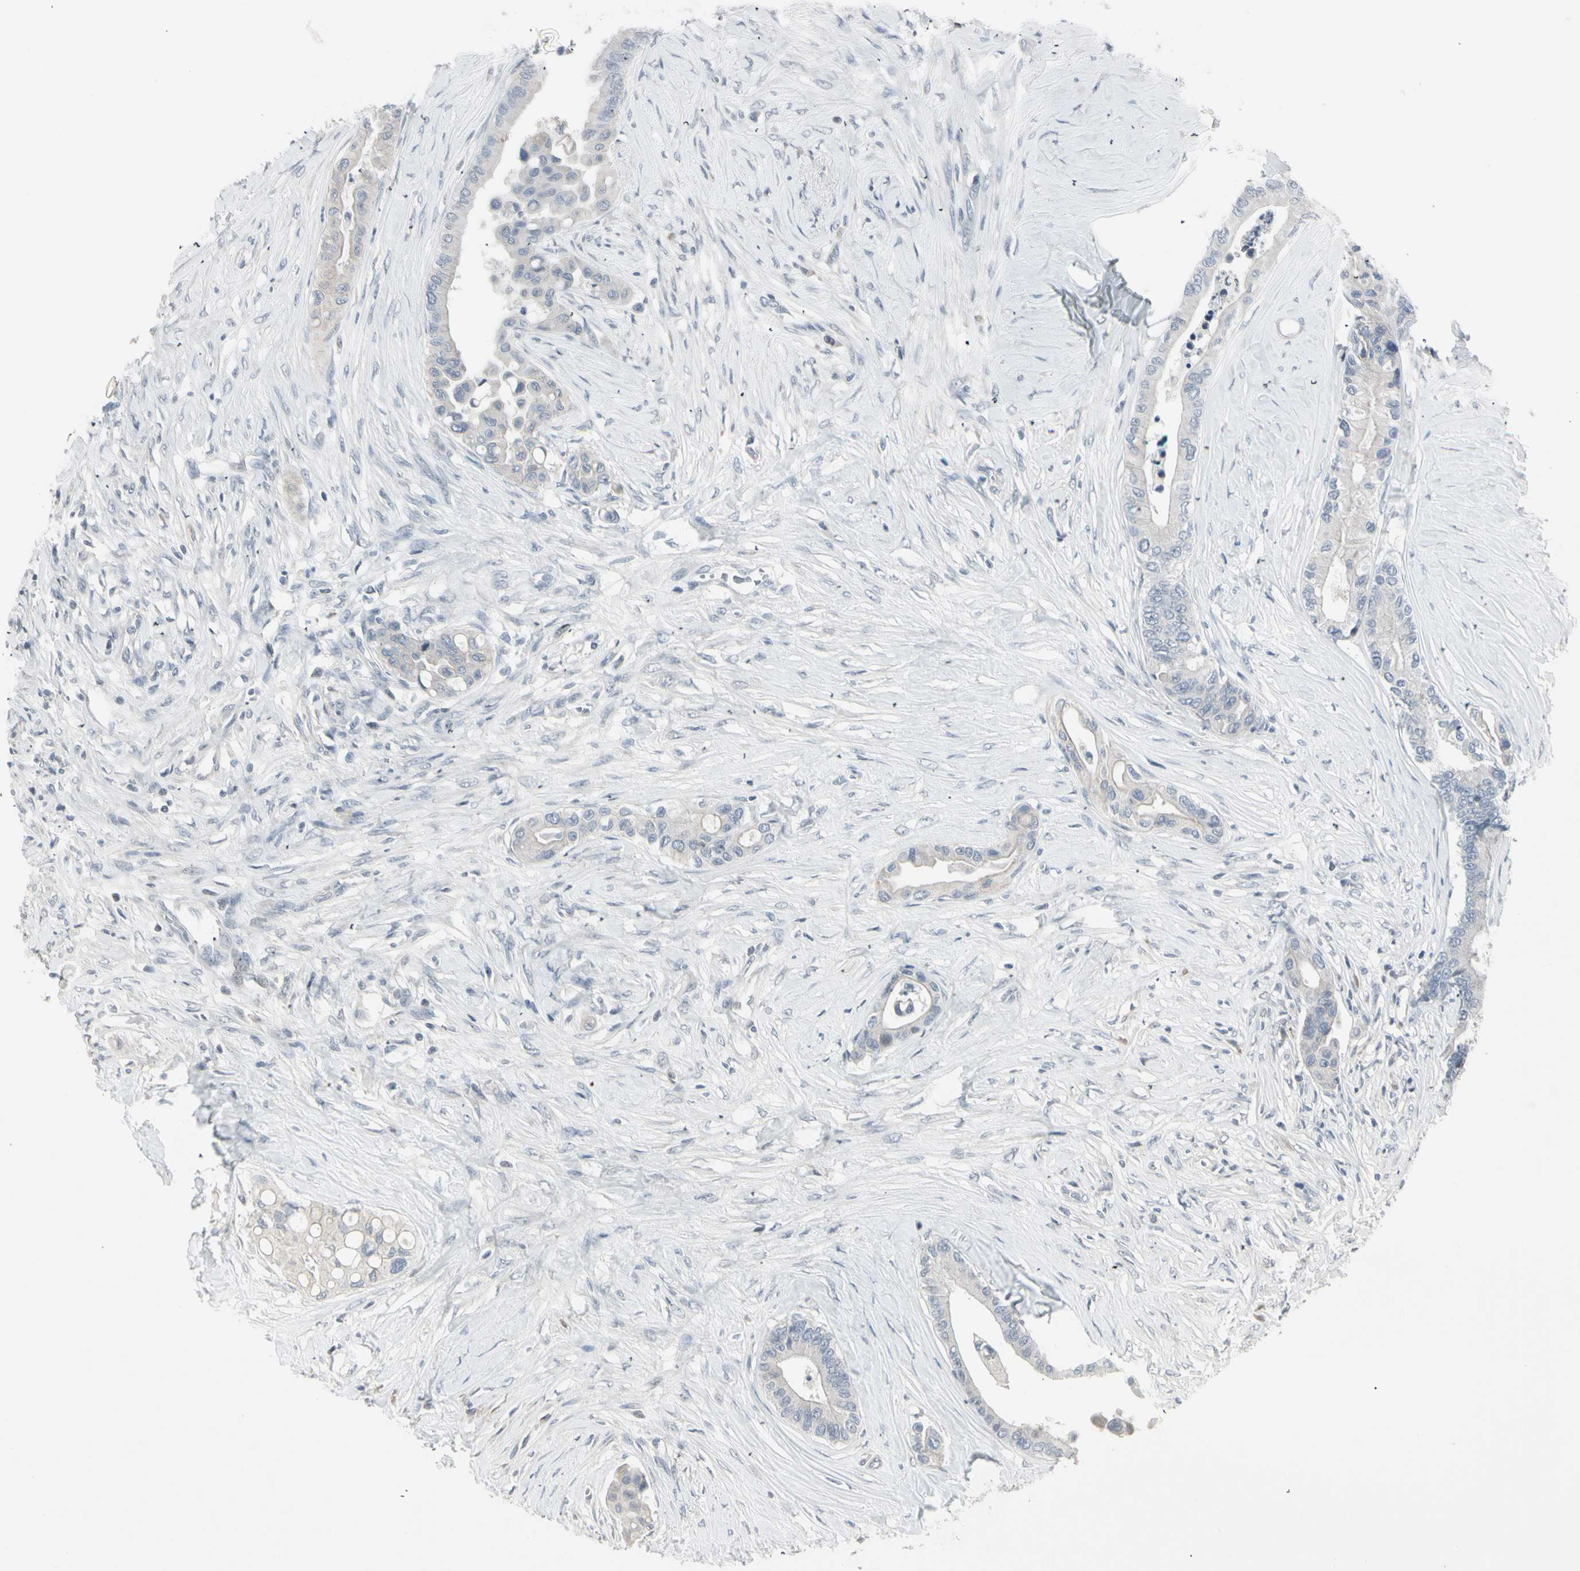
{"staining": {"intensity": "negative", "quantity": "none", "location": "none"}, "tissue": "colorectal cancer", "cell_type": "Tumor cells", "image_type": "cancer", "snomed": [{"axis": "morphology", "description": "Normal tissue, NOS"}, {"axis": "morphology", "description": "Adenocarcinoma, NOS"}, {"axis": "topography", "description": "Colon"}], "caption": "Tumor cells show no significant staining in colorectal cancer.", "gene": "DMPK", "patient": {"sex": "male", "age": 82}}